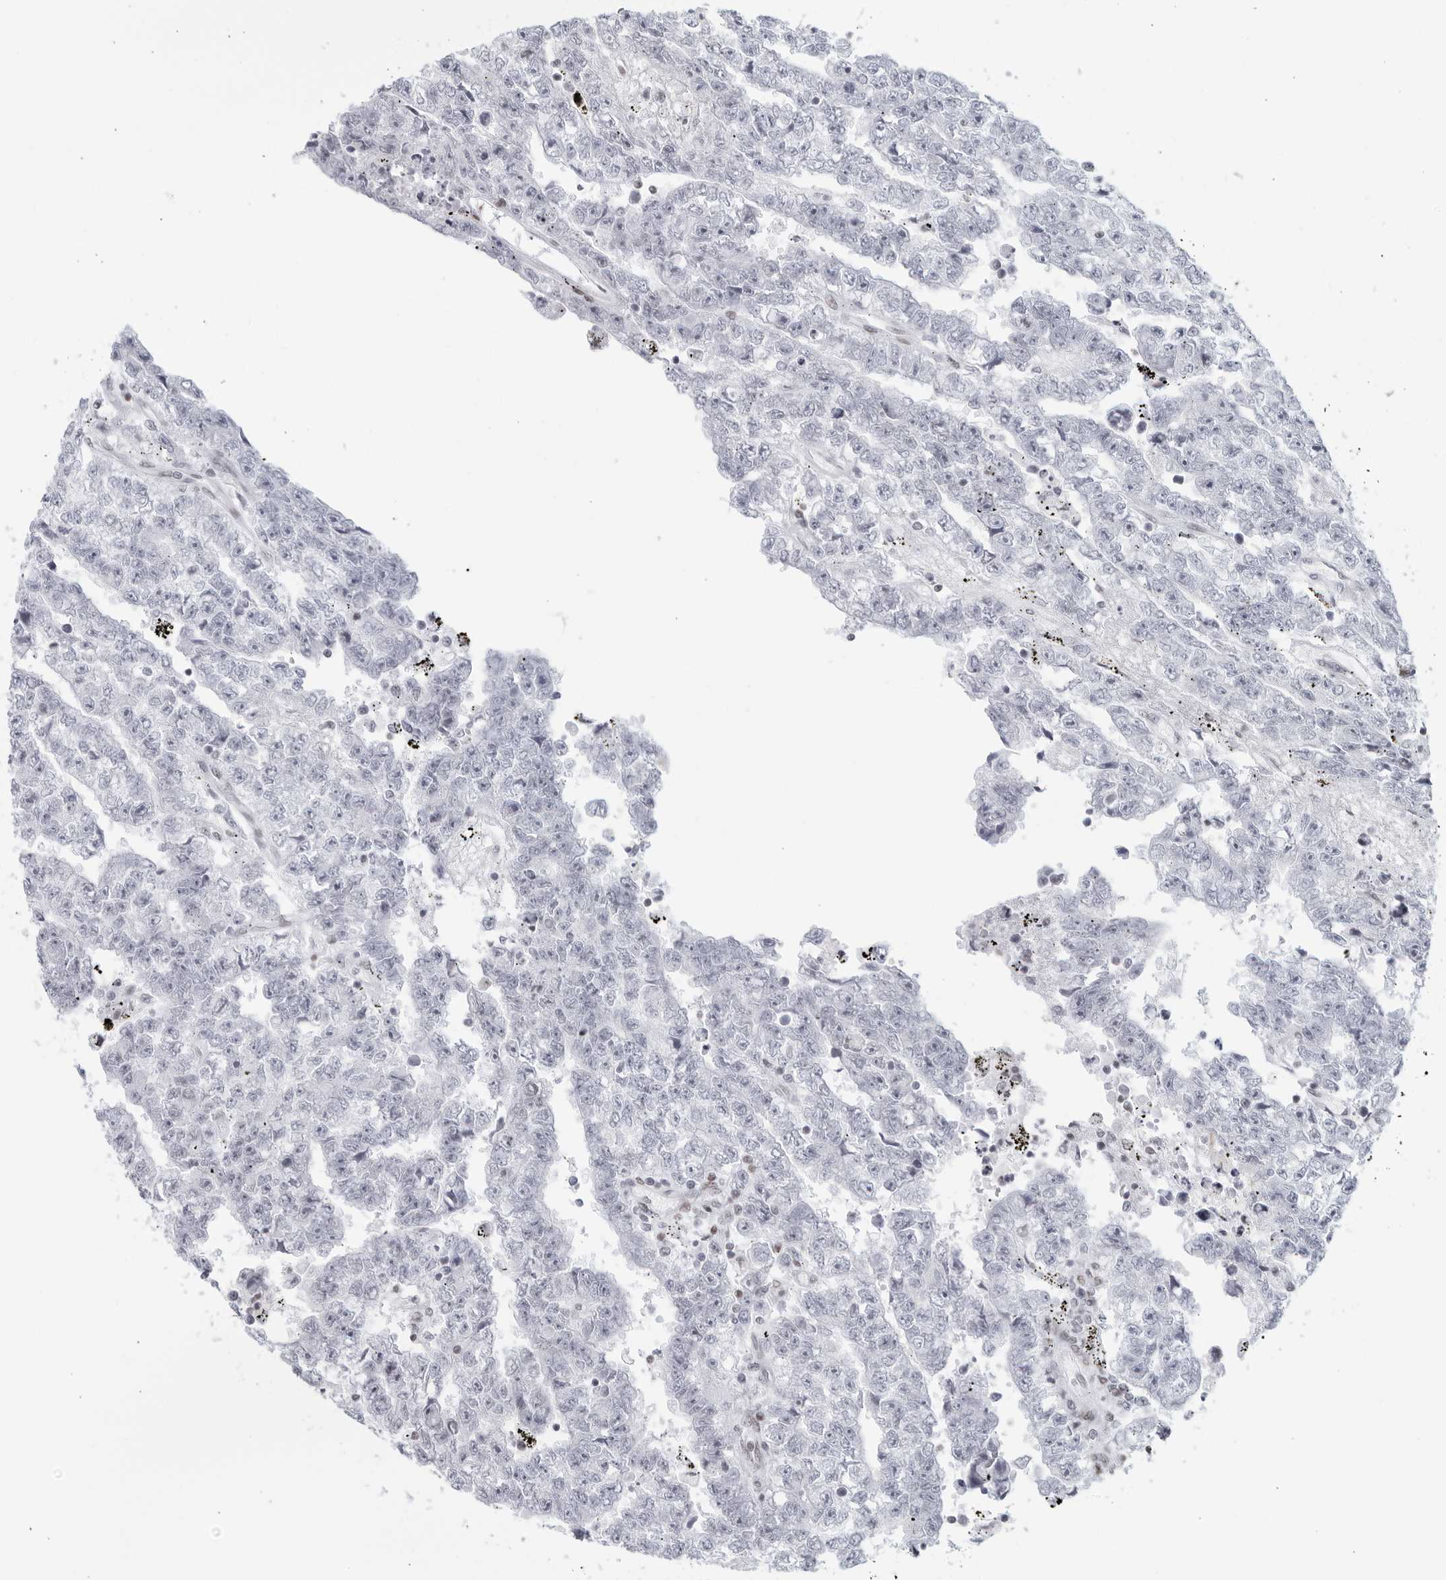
{"staining": {"intensity": "negative", "quantity": "none", "location": "none"}, "tissue": "testis cancer", "cell_type": "Tumor cells", "image_type": "cancer", "snomed": [{"axis": "morphology", "description": "Carcinoma, Embryonal, NOS"}, {"axis": "topography", "description": "Testis"}], "caption": "Testis cancer was stained to show a protein in brown. There is no significant staining in tumor cells. (DAB (3,3'-diaminobenzidine) immunohistochemistry (IHC), high magnification).", "gene": "HP1BP3", "patient": {"sex": "male", "age": 25}}